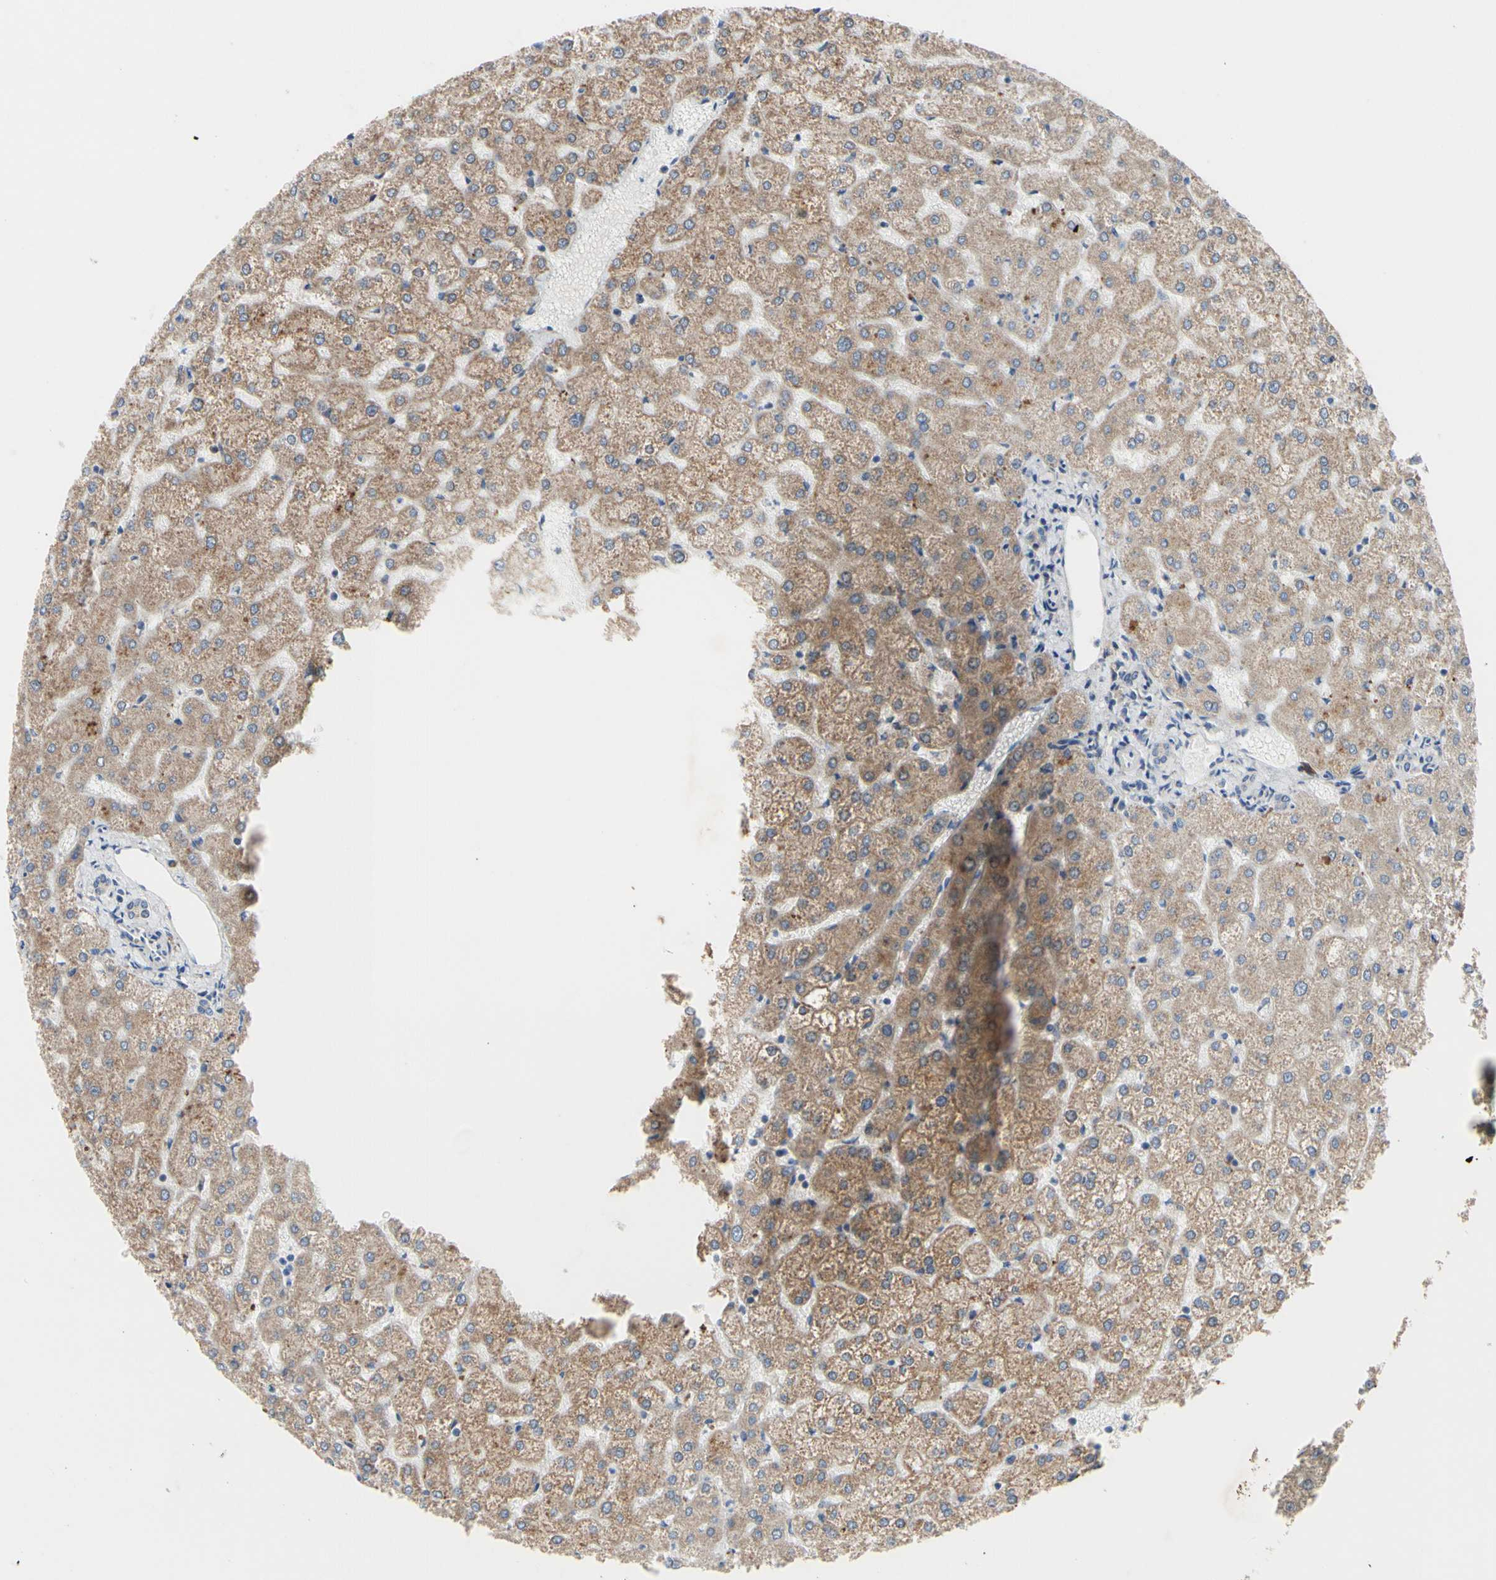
{"staining": {"intensity": "negative", "quantity": "none", "location": "none"}, "tissue": "liver", "cell_type": "Cholangiocytes", "image_type": "normal", "snomed": [{"axis": "morphology", "description": "Normal tissue, NOS"}, {"axis": "topography", "description": "Liver"}], "caption": "Immunohistochemistry photomicrograph of unremarkable human liver stained for a protein (brown), which exhibits no positivity in cholangiocytes. (DAB immunohistochemistry (IHC) visualized using brightfield microscopy, high magnification).", "gene": "TTC14", "patient": {"sex": "female", "age": 32}}